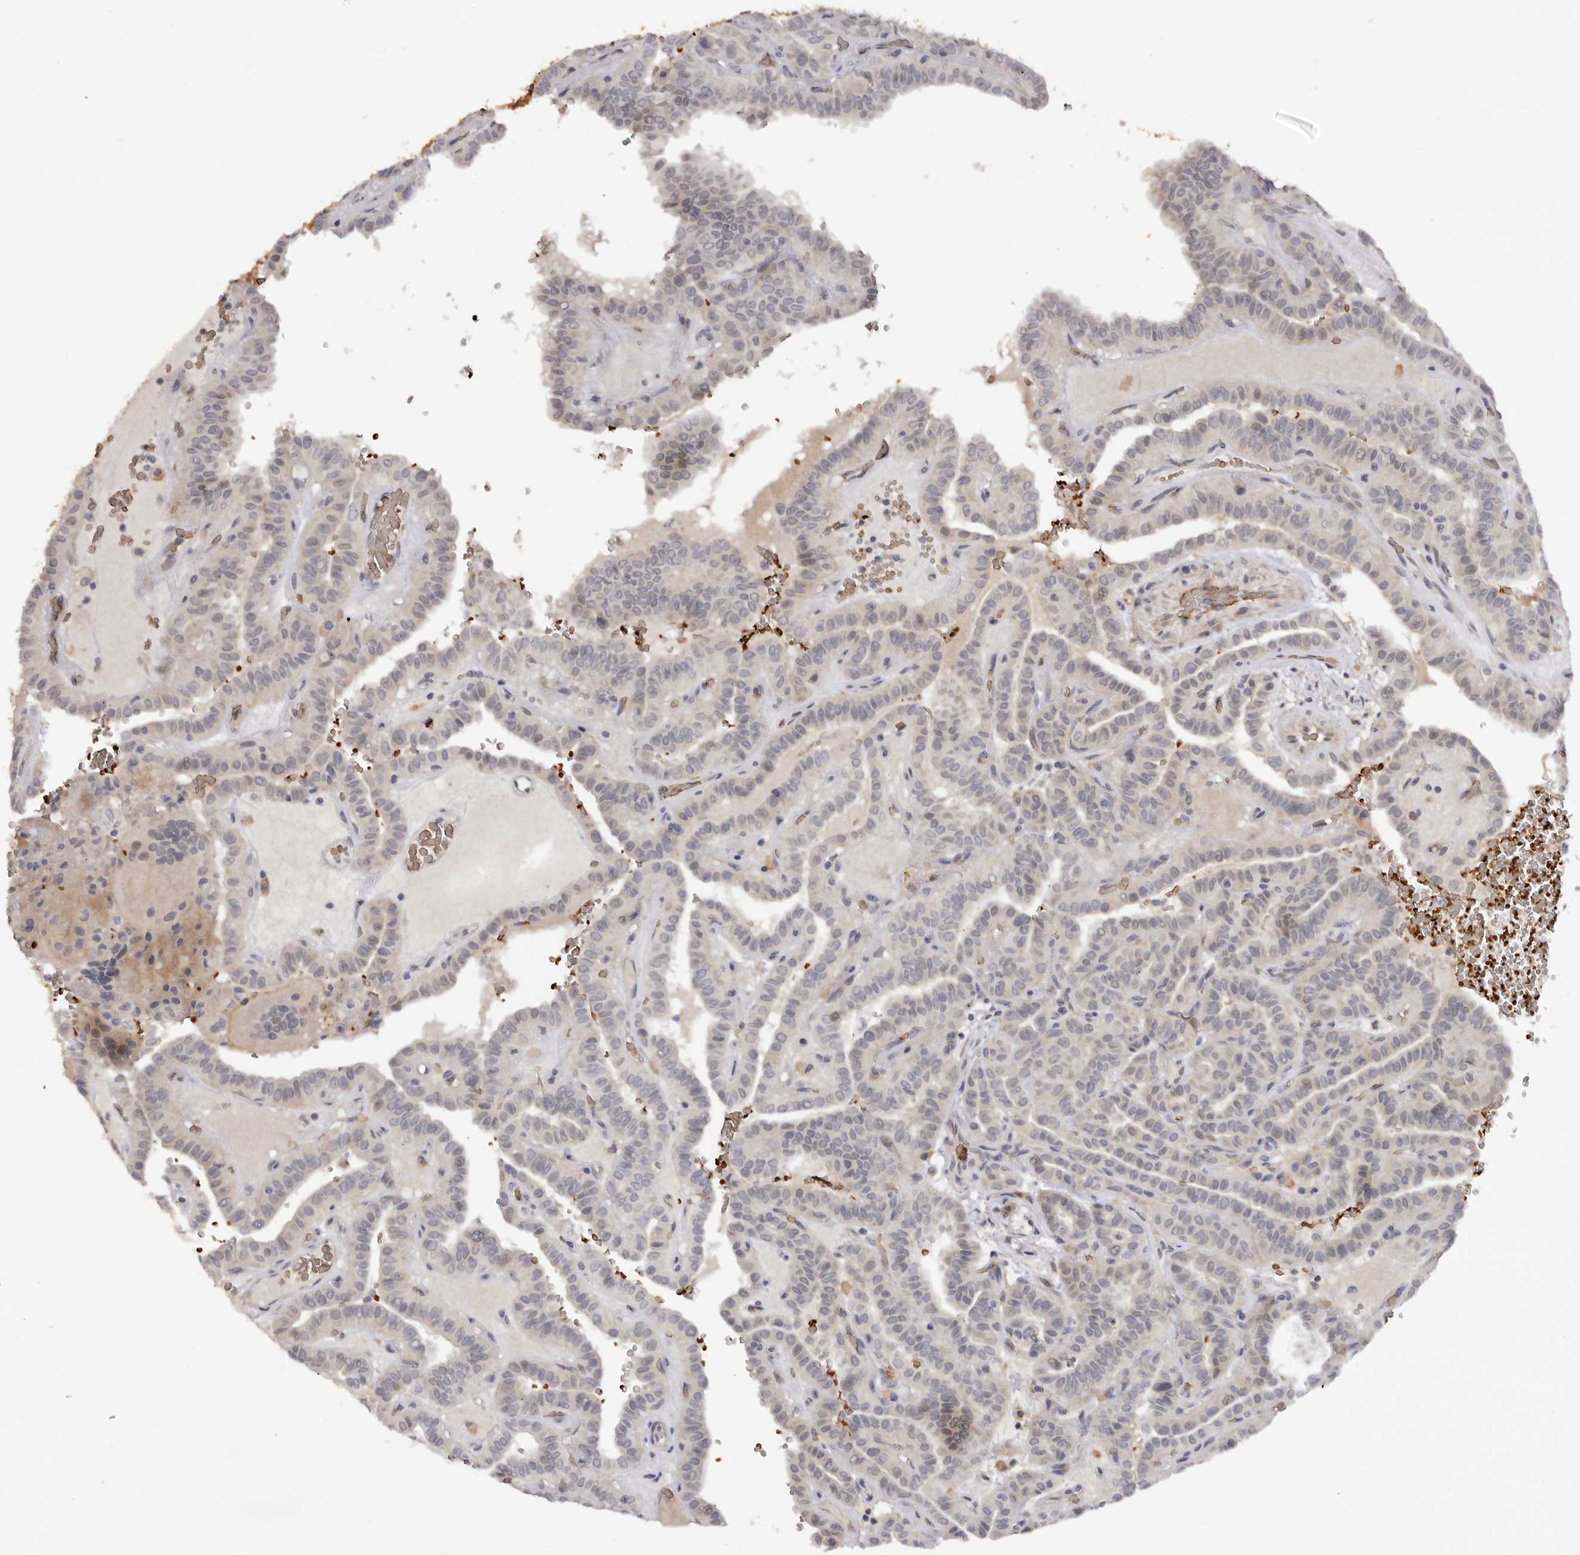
{"staining": {"intensity": "weak", "quantity": "<25%", "location": "cytoplasmic/membranous"}, "tissue": "thyroid cancer", "cell_type": "Tumor cells", "image_type": "cancer", "snomed": [{"axis": "morphology", "description": "Papillary adenocarcinoma, NOS"}, {"axis": "topography", "description": "Thyroid gland"}], "caption": "Tumor cells show no significant protein staining in thyroid cancer. The staining was performed using DAB (3,3'-diaminobenzidine) to visualize the protein expression in brown, while the nuclei were stained in blue with hematoxylin (Magnification: 20x).", "gene": "TNR", "patient": {"sex": "male", "age": 77}}